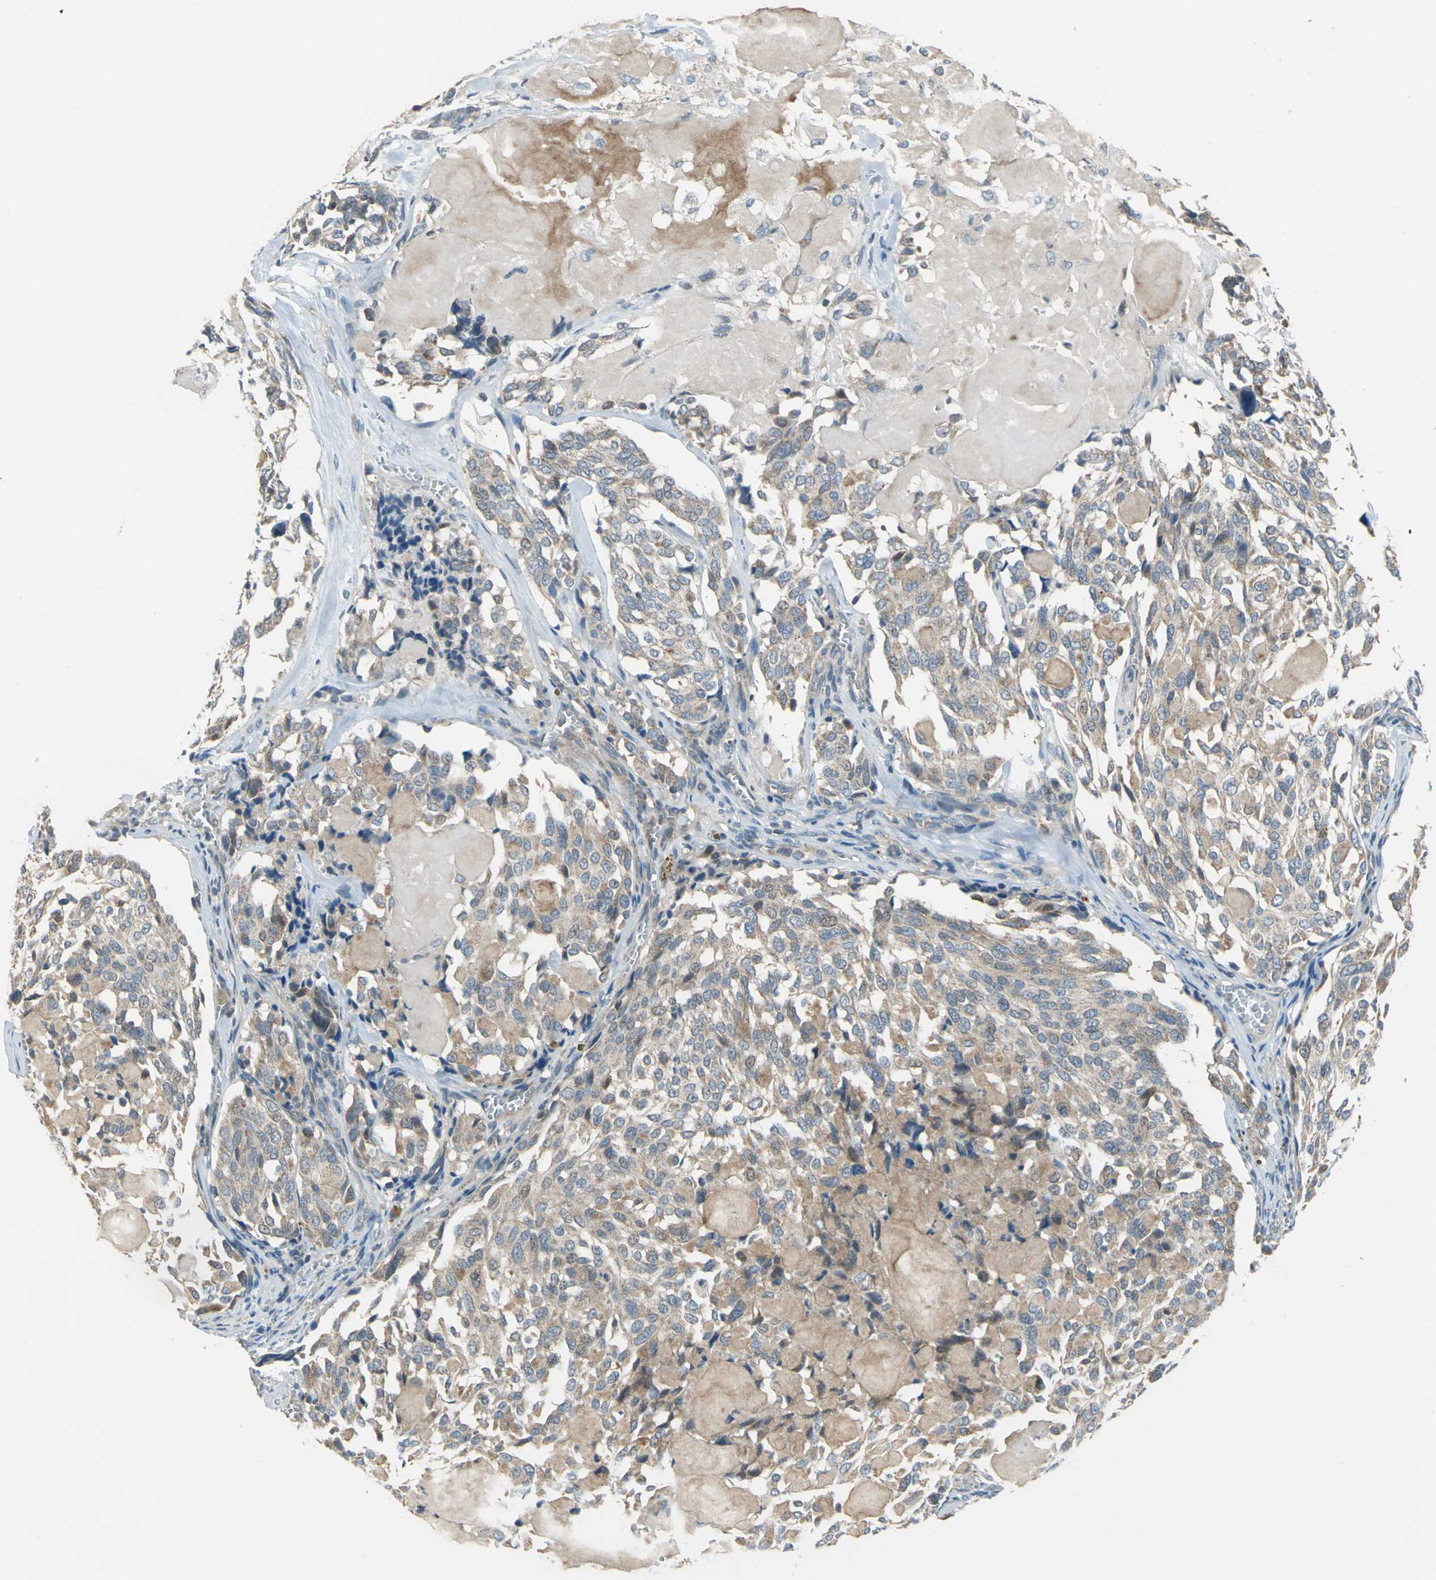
{"staining": {"intensity": "moderate", "quantity": ">75%", "location": "cytoplasmic/membranous"}, "tissue": "thyroid cancer", "cell_type": "Tumor cells", "image_type": "cancer", "snomed": [{"axis": "morphology", "description": "Carcinoma, NOS"}, {"axis": "morphology", "description": "Carcinoid, malignant, NOS"}, {"axis": "topography", "description": "Thyroid gland"}], "caption": "Protein expression analysis of thyroid carcinoid (malignant) reveals moderate cytoplasmic/membranous positivity in approximately >75% of tumor cells. The staining was performed using DAB, with brown indicating positive protein expression. Nuclei are stained blue with hematoxylin.", "gene": "TRAK1", "patient": {"sex": "male", "age": 33}}